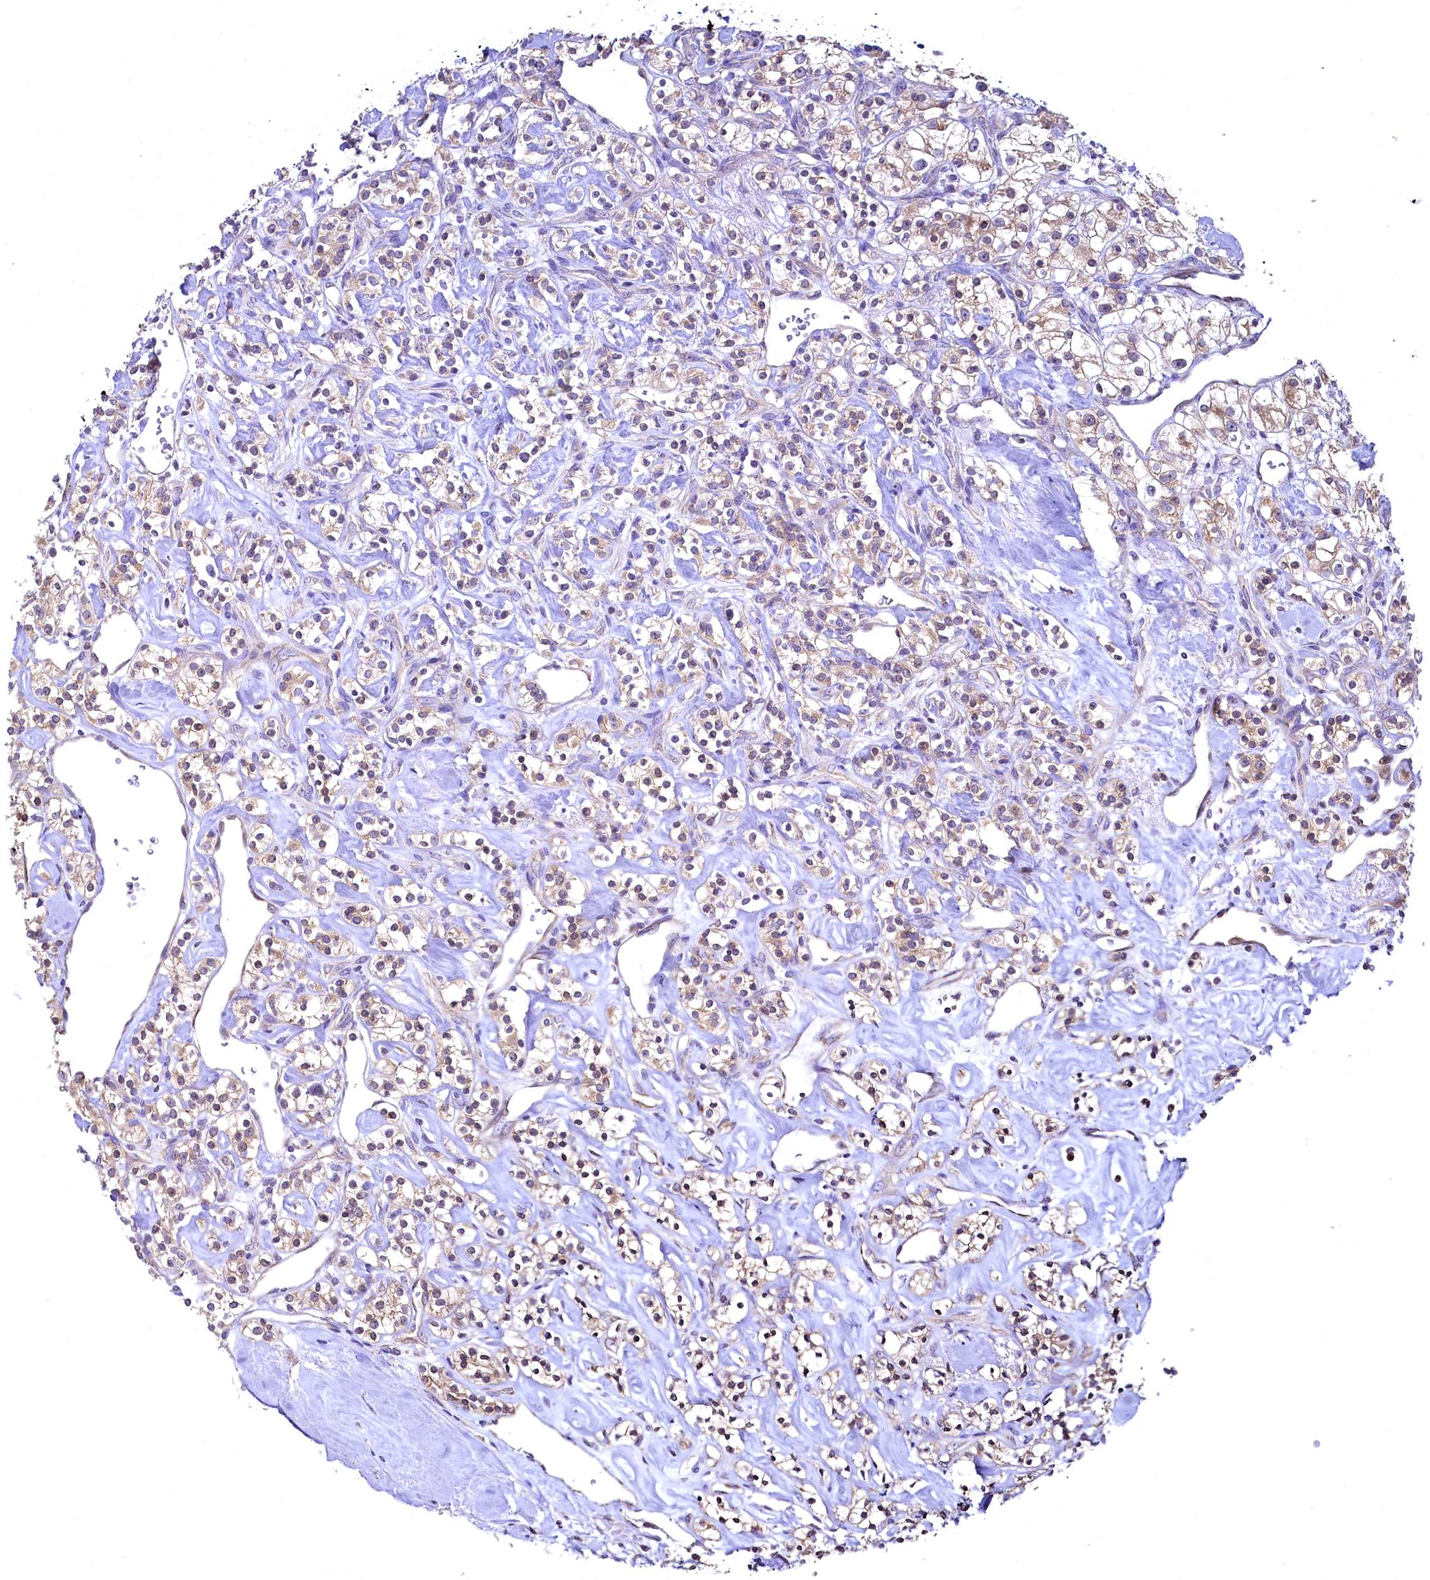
{"staining": {"intensity": "moderate", "quantity": "25%-75%", "location": "cytoplasmic/membranous"}, "tissue": "renal cancer", "cell_type": "Tumor cells", "image_type": "cancer", "snomed": [{"axis": "morphology", "description": "Adenocarcinoma, NOS"}, {"axis": "topography", "description": "Kidney"}], "caption": "Renal cancer stained with DAB immunohistochemistry reveals medium levels of moderate cytoplasmic/membranous positivity in approximately 25%-75% of tumor cells. The staining is performed using DAB brown chromogen to label protein expression. The nuclei are counter-stained blue using hematoxylin.", "gene": "MRPL57", "patient": {"sex": "male", "age": 77}}